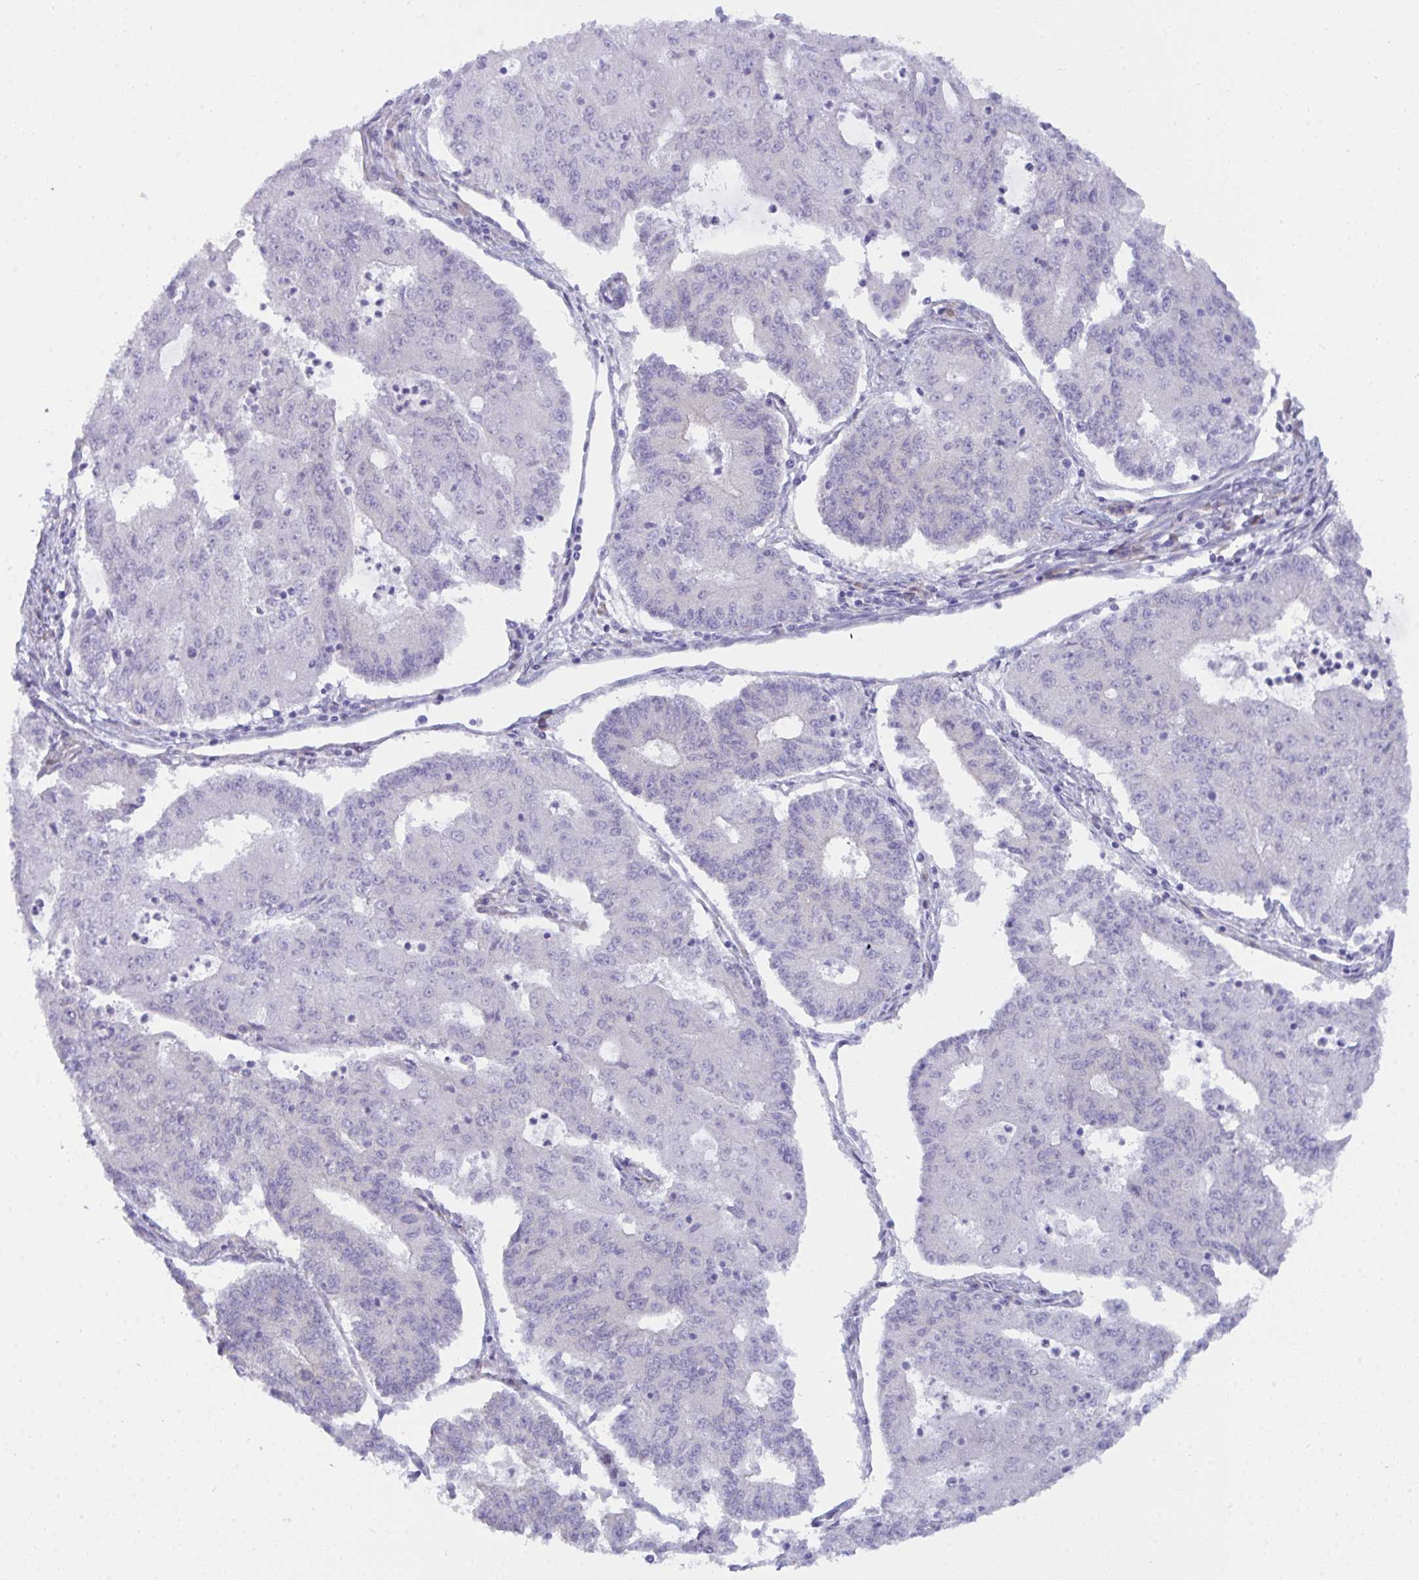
{"staining": {"intensity": "negative", "quantity": "none", "location": "none"}, "tissue": "endometrial cancer", "cell_type": "Tumor cells", "image_type": "cancer", "snomed": [{"axis": "morphology", "description": "Adenocarcinoma, NOS"}, {"axis": "topography", "description": "Endometrium"}], "caption": "Immunohistochemistry of endometrial cancer demonstrates no staining in tumor cells. Nuclei are stained in blue.", "gene": "GAB1", "patient": {"sex": "female", "age": 56}}